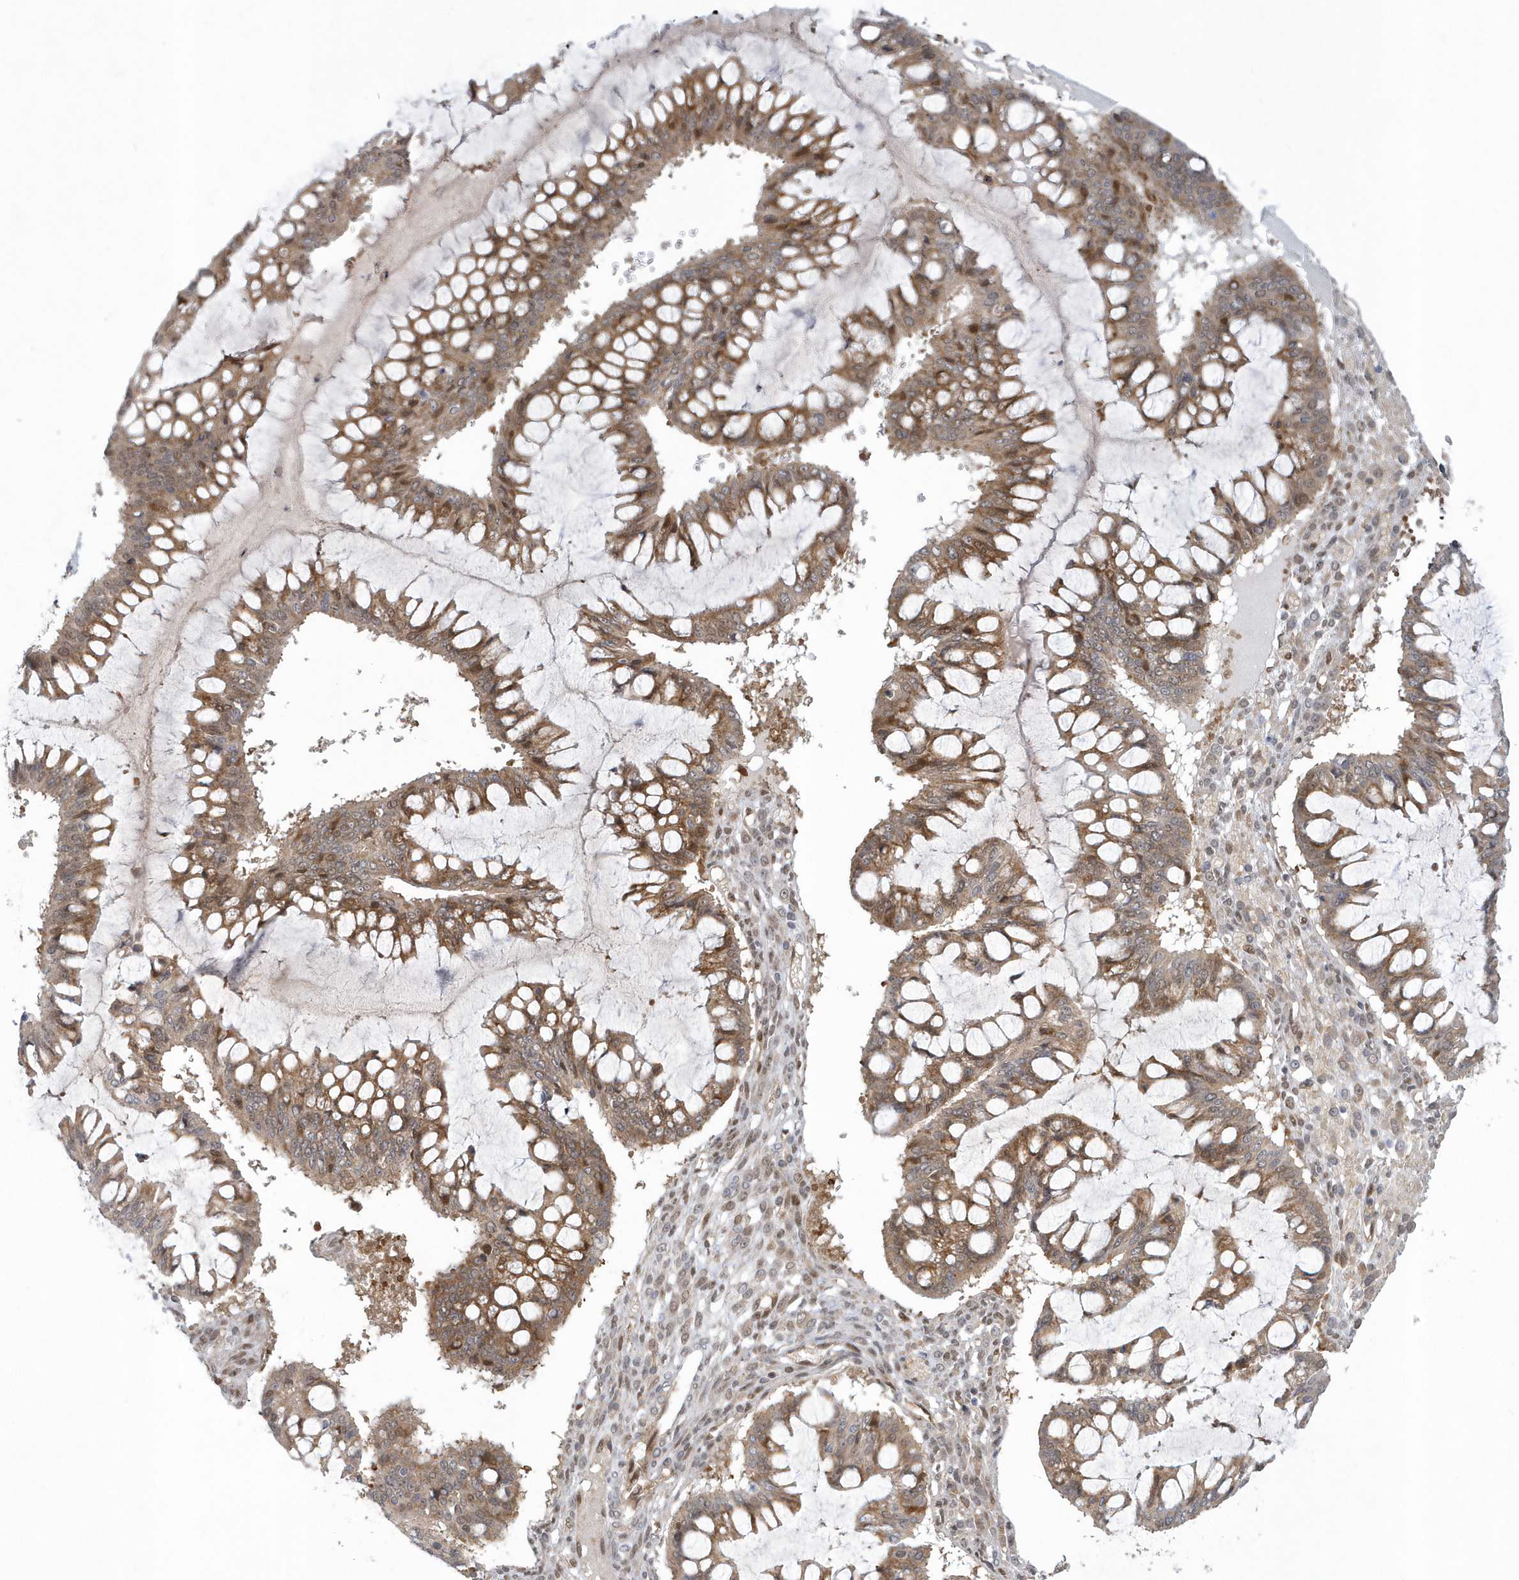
{"staining": {"intensity": "moderate", "quantity": ">75%", "location": "cytoplasmic/membranous"}, "tissue": "ovarian cancer", "cell_type": "Tumor cells", "image_type": "cancer", "snomed": [{"axis": "morphology", "description": "Cystadenocarcinoma, mucinous, NOS"}, {"axis": "topography", "description": "Ovary"}], "caption": "Immunohistochemical staining of ovarian cancer (mucinous cystadenocarcinoma) exhibits medium levels of moderate cytoplasmic/membranous protein expression in approximately >75% of tumor cells.", "gene": "ATG4A", "patient": {"sex": "female", "age": 73}}